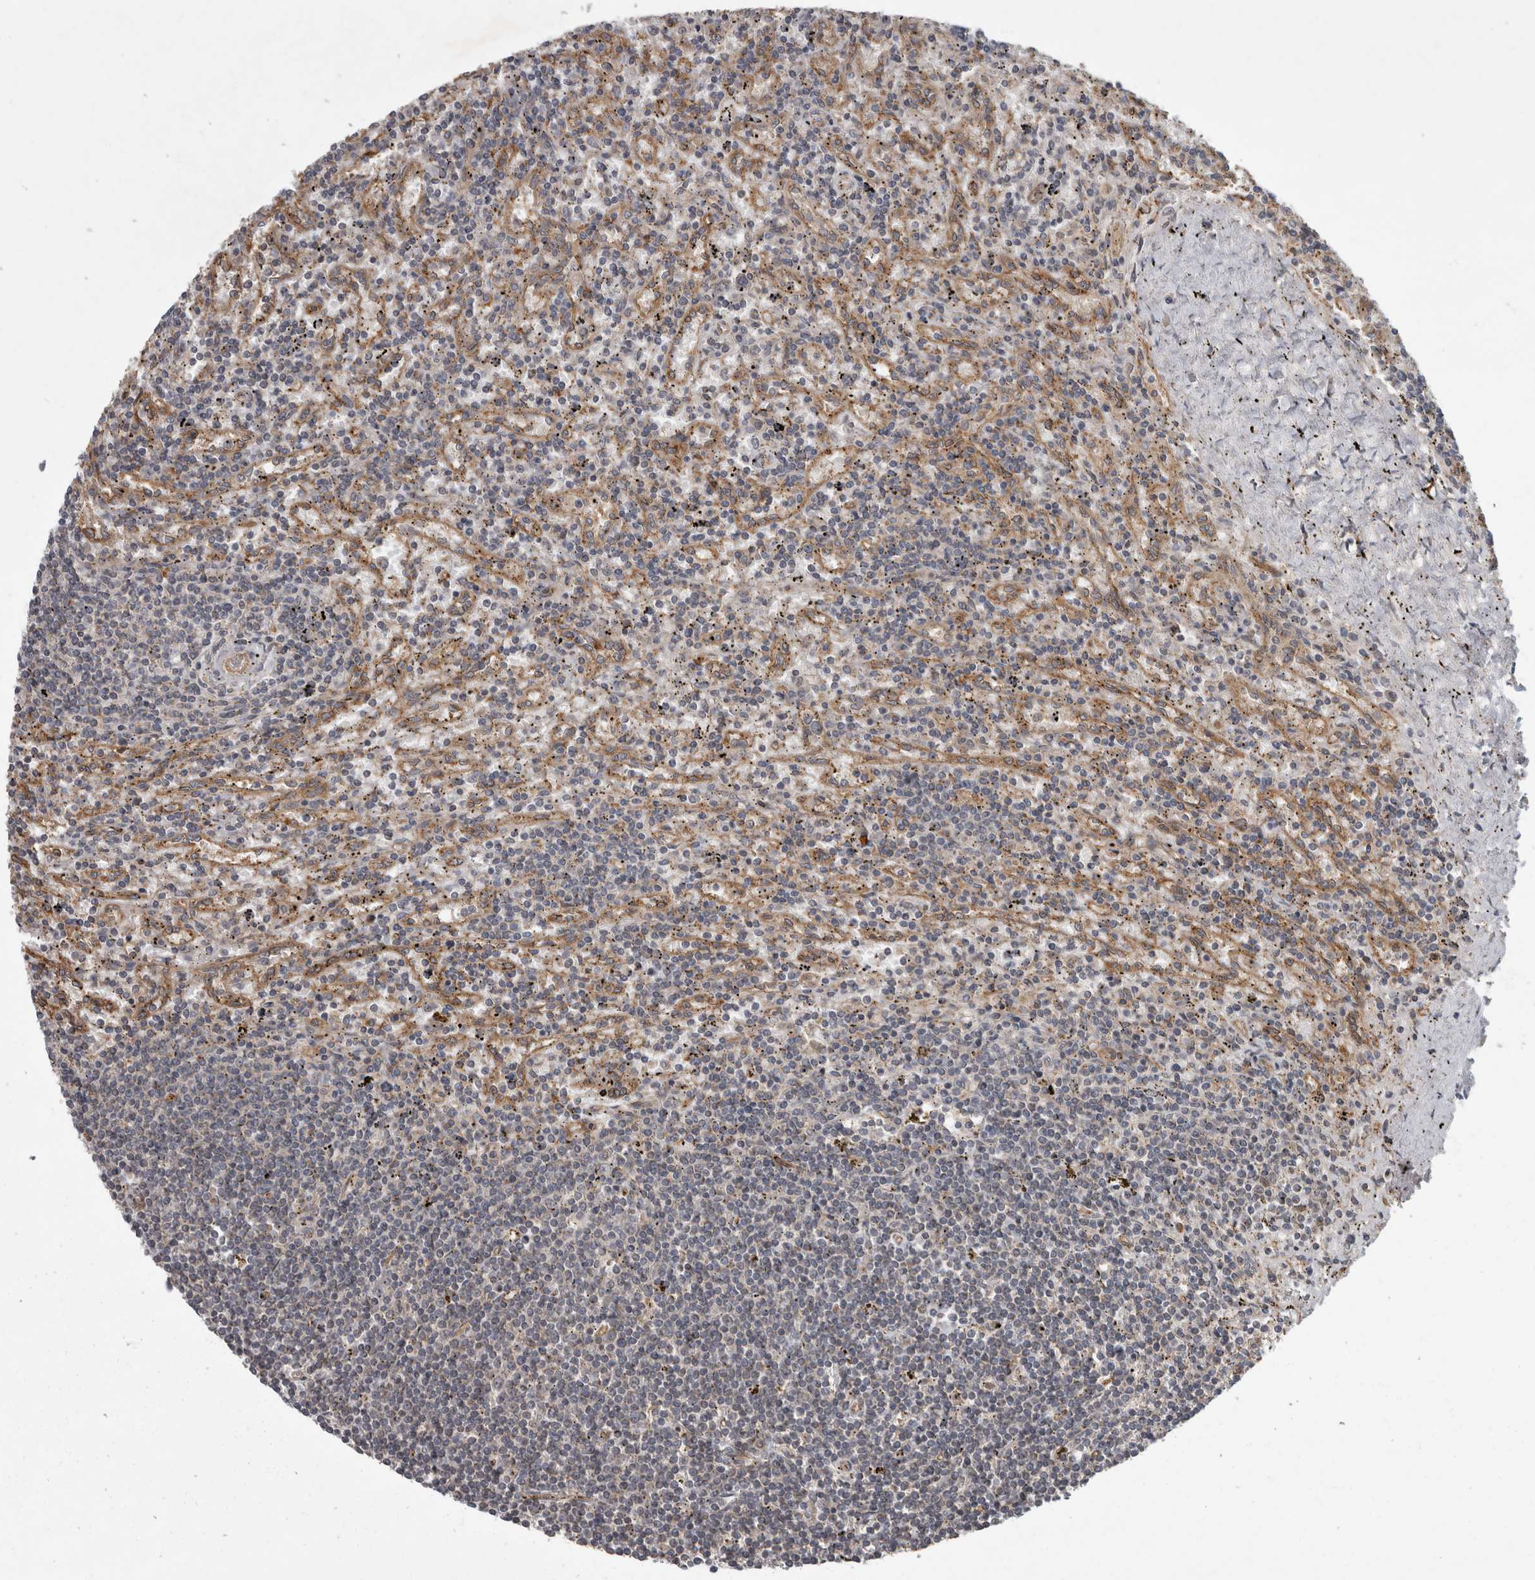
{"staining": {"intensity": "negative", "quantity": "none", "location": "none"}, "tissue": "lymphoma", "cell_type": "Tumor cells", "image_type": "cancer", "snomed": [{"axis": "morphology", "description": "Malignant lymphoma, non-Hodgkin's type, Low grade"}, {"axis": "topography", "description": "Spleen"}], "caption": "The IHC image has no significant expression in tumor cells of malignant lymphoma, non-Hodgkin's type (low-grade) tissue. The staining is performed using DAB (3,3'-diaminobenzidine) brown chromogen with nuclei counter-stained in using hematoxylin.", "gene": "VEGFD", "patient": {"sex": "male", "age": 76}}